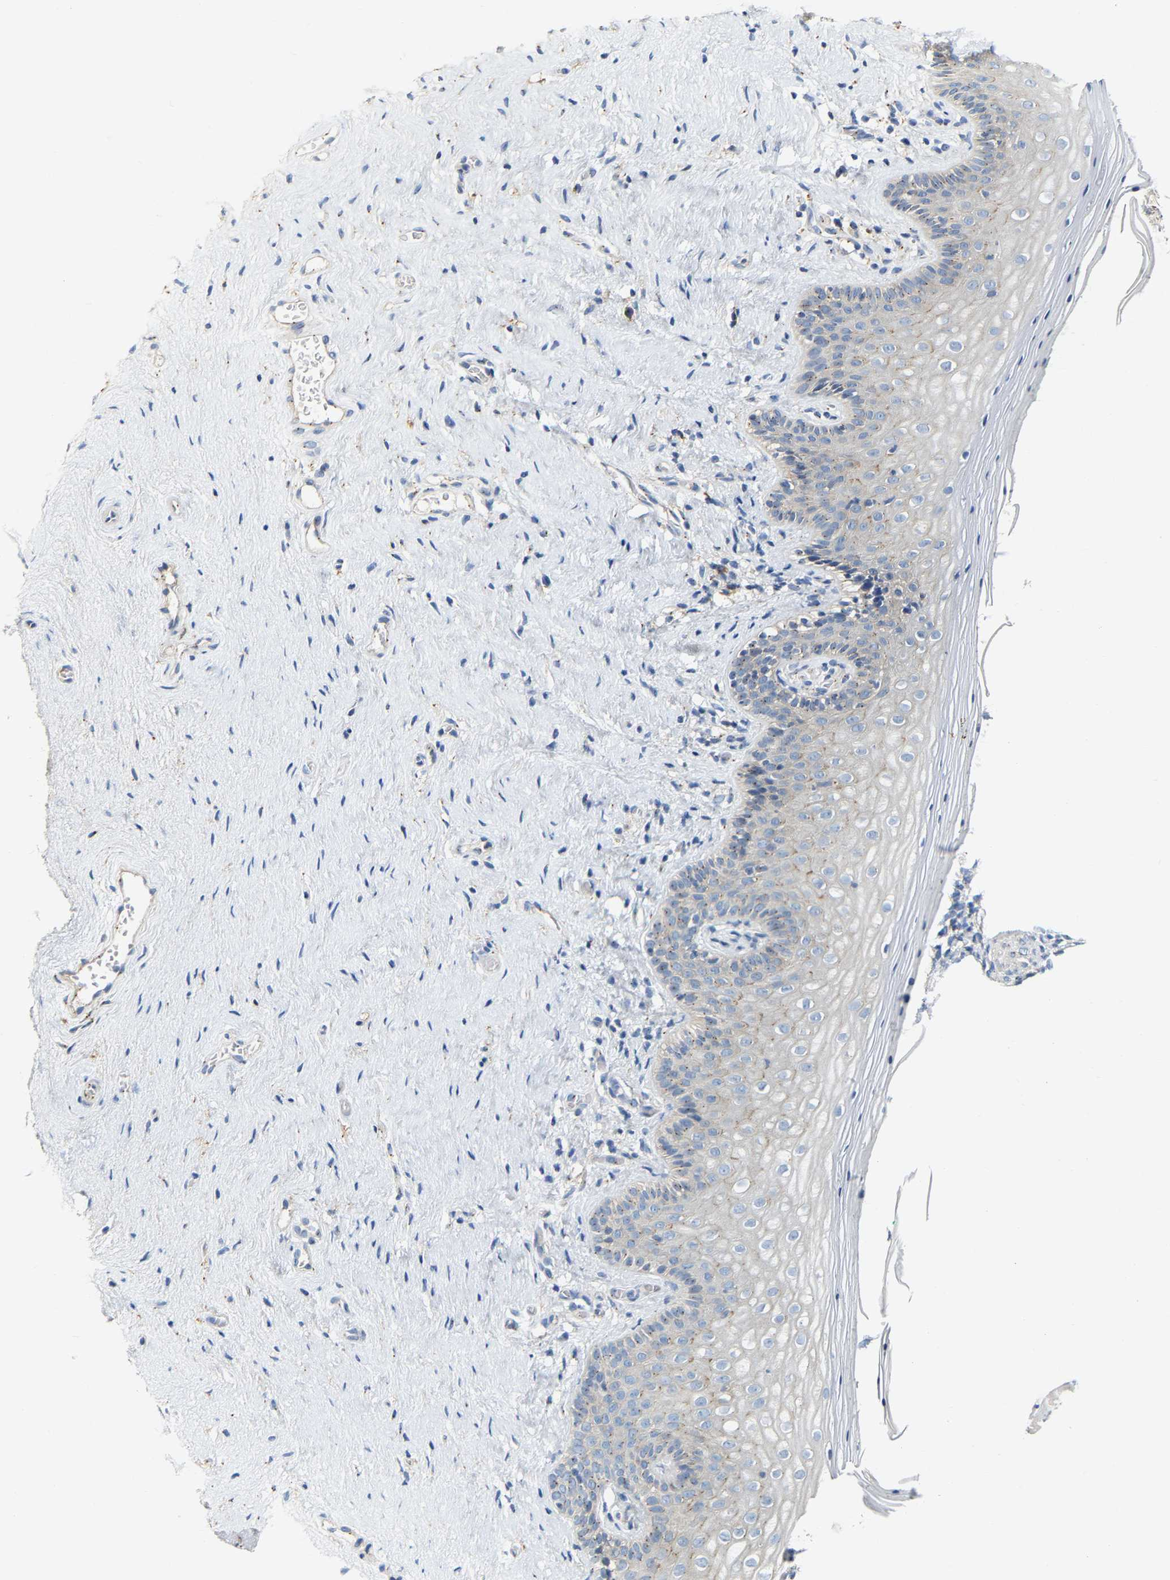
{"staining": {"intensity": "weak", "quantity": "<25%", "location": "cytoplasmic/membranous"}, "tissue": "vagina", "cell_type": "Squamous epithelial cells", "image_type": "normal", "snomed": [{"axis": "morphology", "description": "Normal tissue, NOS"}, {"axis": "topography", "description": "Vagina"}], "caption": "Squamous epithelial cells show no significant protein staining in normal vagina.", "gene": "PCNT", "patient": {"sex": "female", "age": 44}}